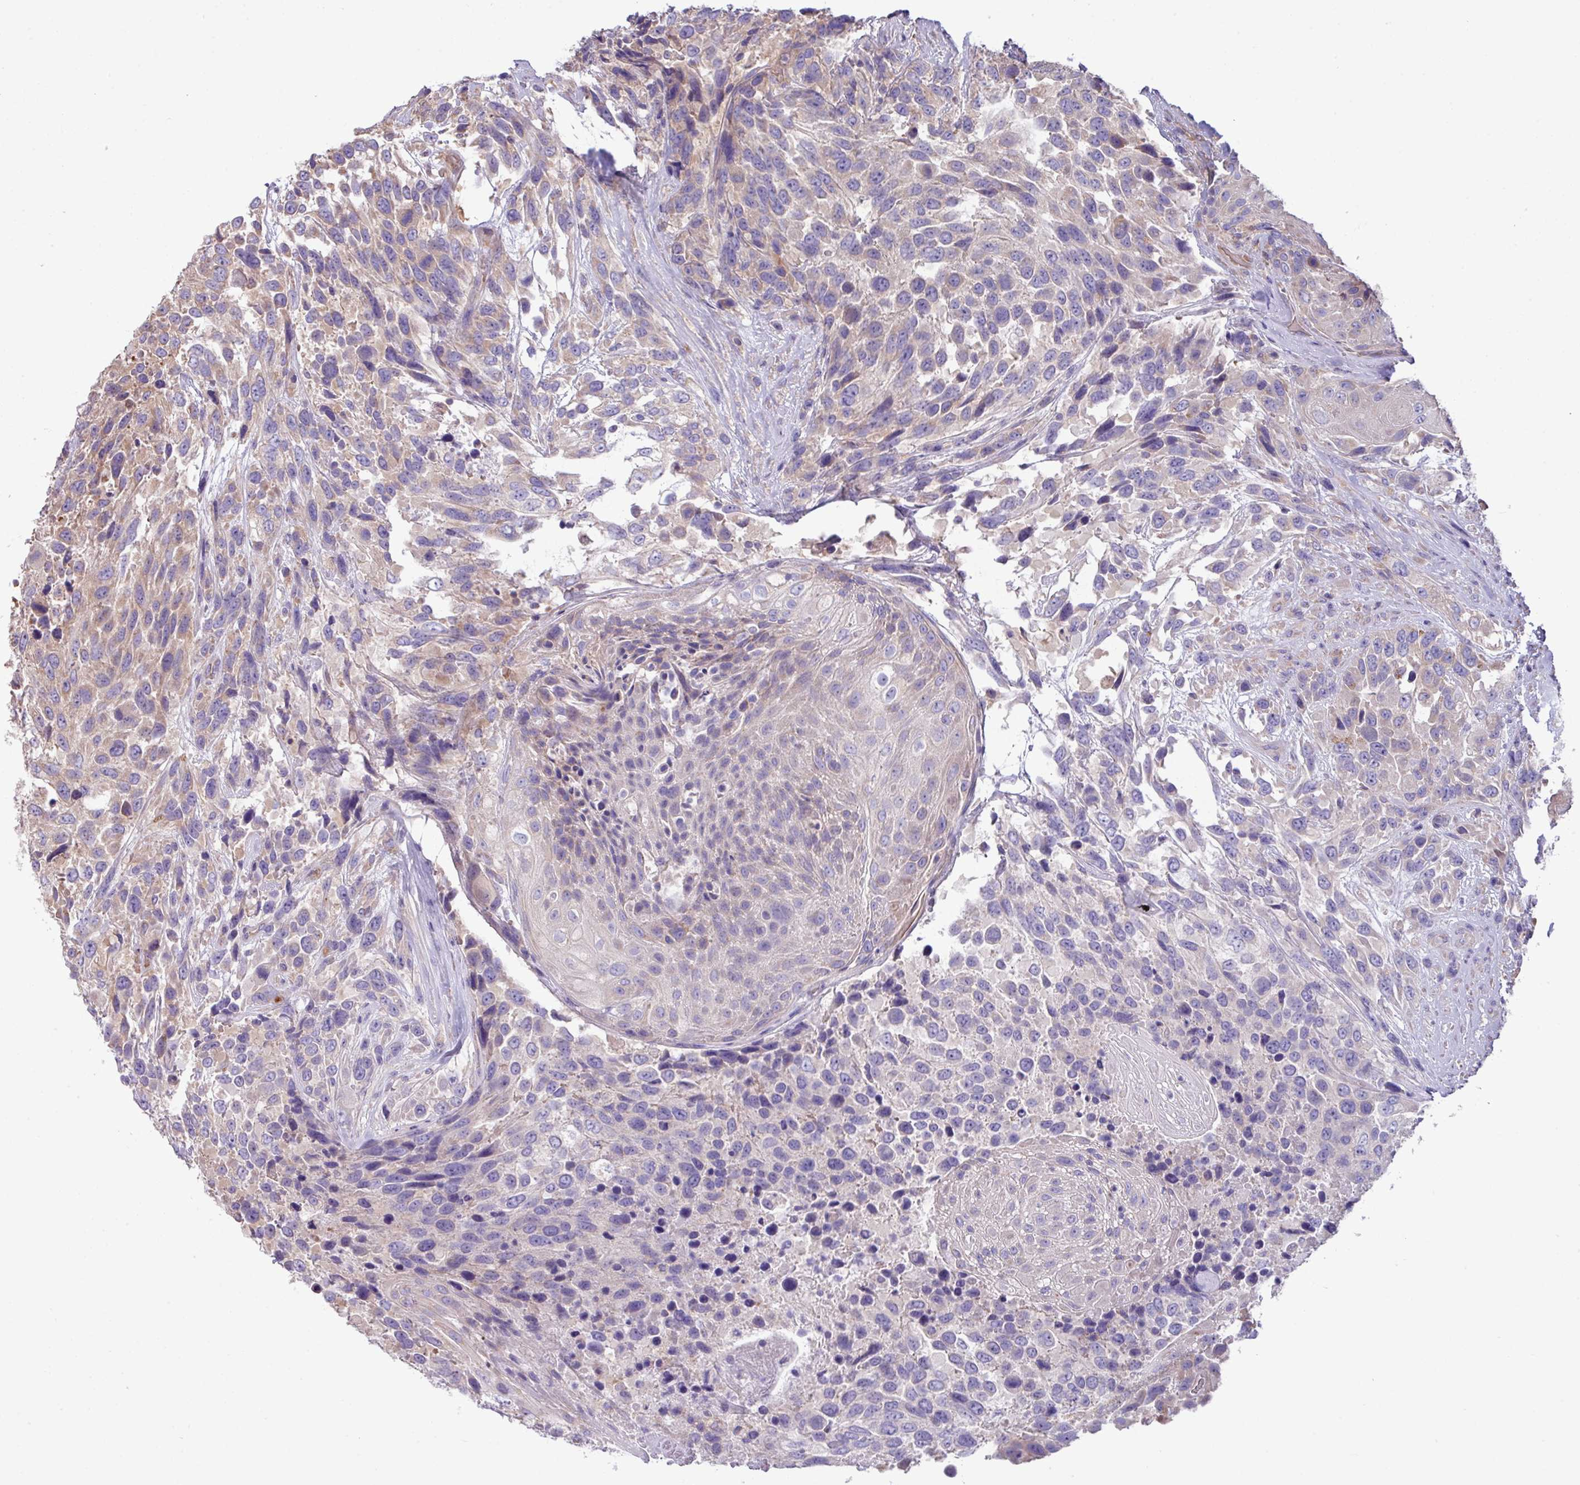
{"staining": {"intensity": "negative", "quantity": "none", "location": "none"}, "tissue": "urothelial cancer", "cell_type": "Tumor cells", "image_type": "cancer", "snomed": [{"axis": "morphology", "description": "Urothelial carcinoma, High grade"}, {"axis": "topography", "description": "Urinary bladder"}], "caption": "Urothelial cancer stained for a protein using immunohistochemistry reveals no staining tumor cells.", "gene": "PPM1J", "patient": {"sex": "female", "age": 70}}